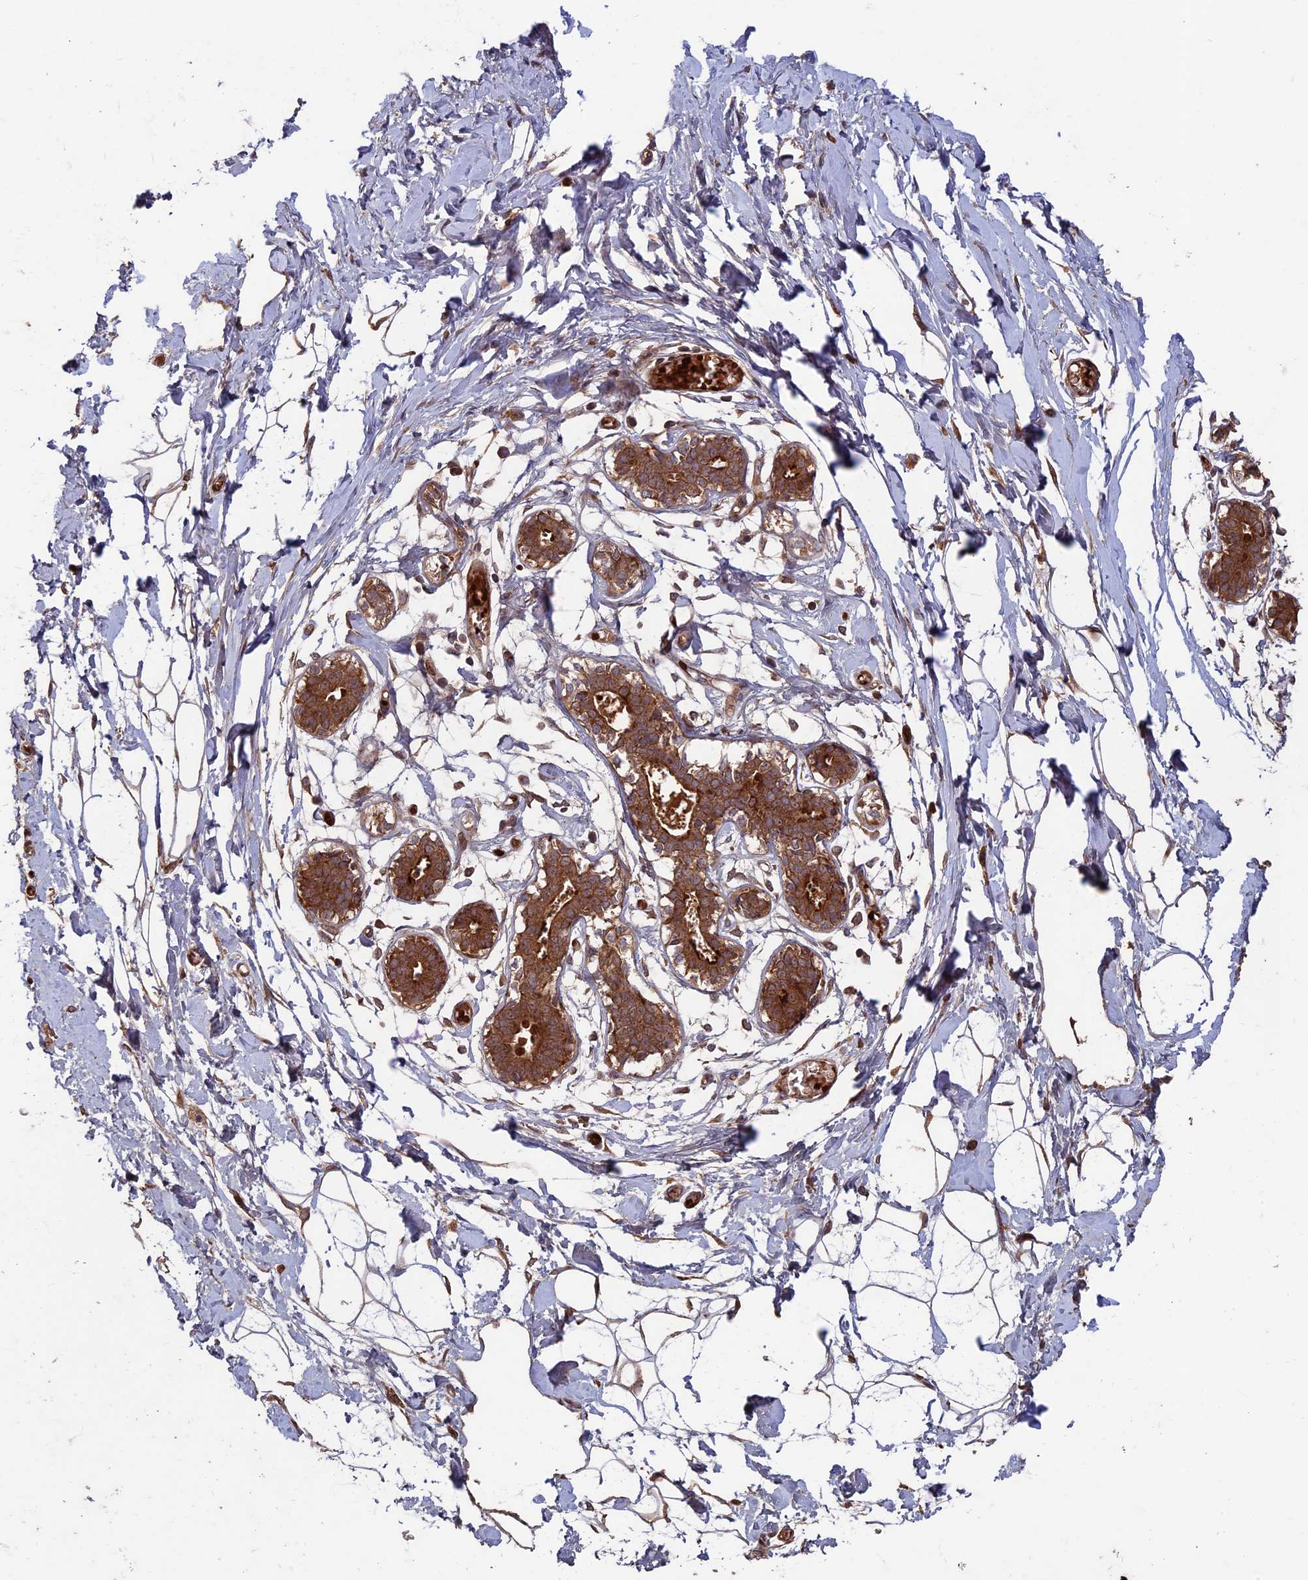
{"staining": {"intensity": "moderate", "quantity": ">75%", "location": "cytoplasmic/membranous"}, "tissue": "breast", "cell_type": "Adipocytes", "image_type": "normal", "snomed": [{"axis": "morphology", "description": "Normal tissue, NOS"}, {"axis": "topography", "description": "Breast"}], "caption": "A high-resolution micrograph shows immunohistochemistry (IHC) staining of unremarkable breast, which exhibits moderate cytoplasmic/membranous expression in about >75% of adipocytes. Ihc stains the protein in brown and the nuclei are stained blue.", "gene": "RCCD1", "patient": {"sex": "female", "age": 27}}